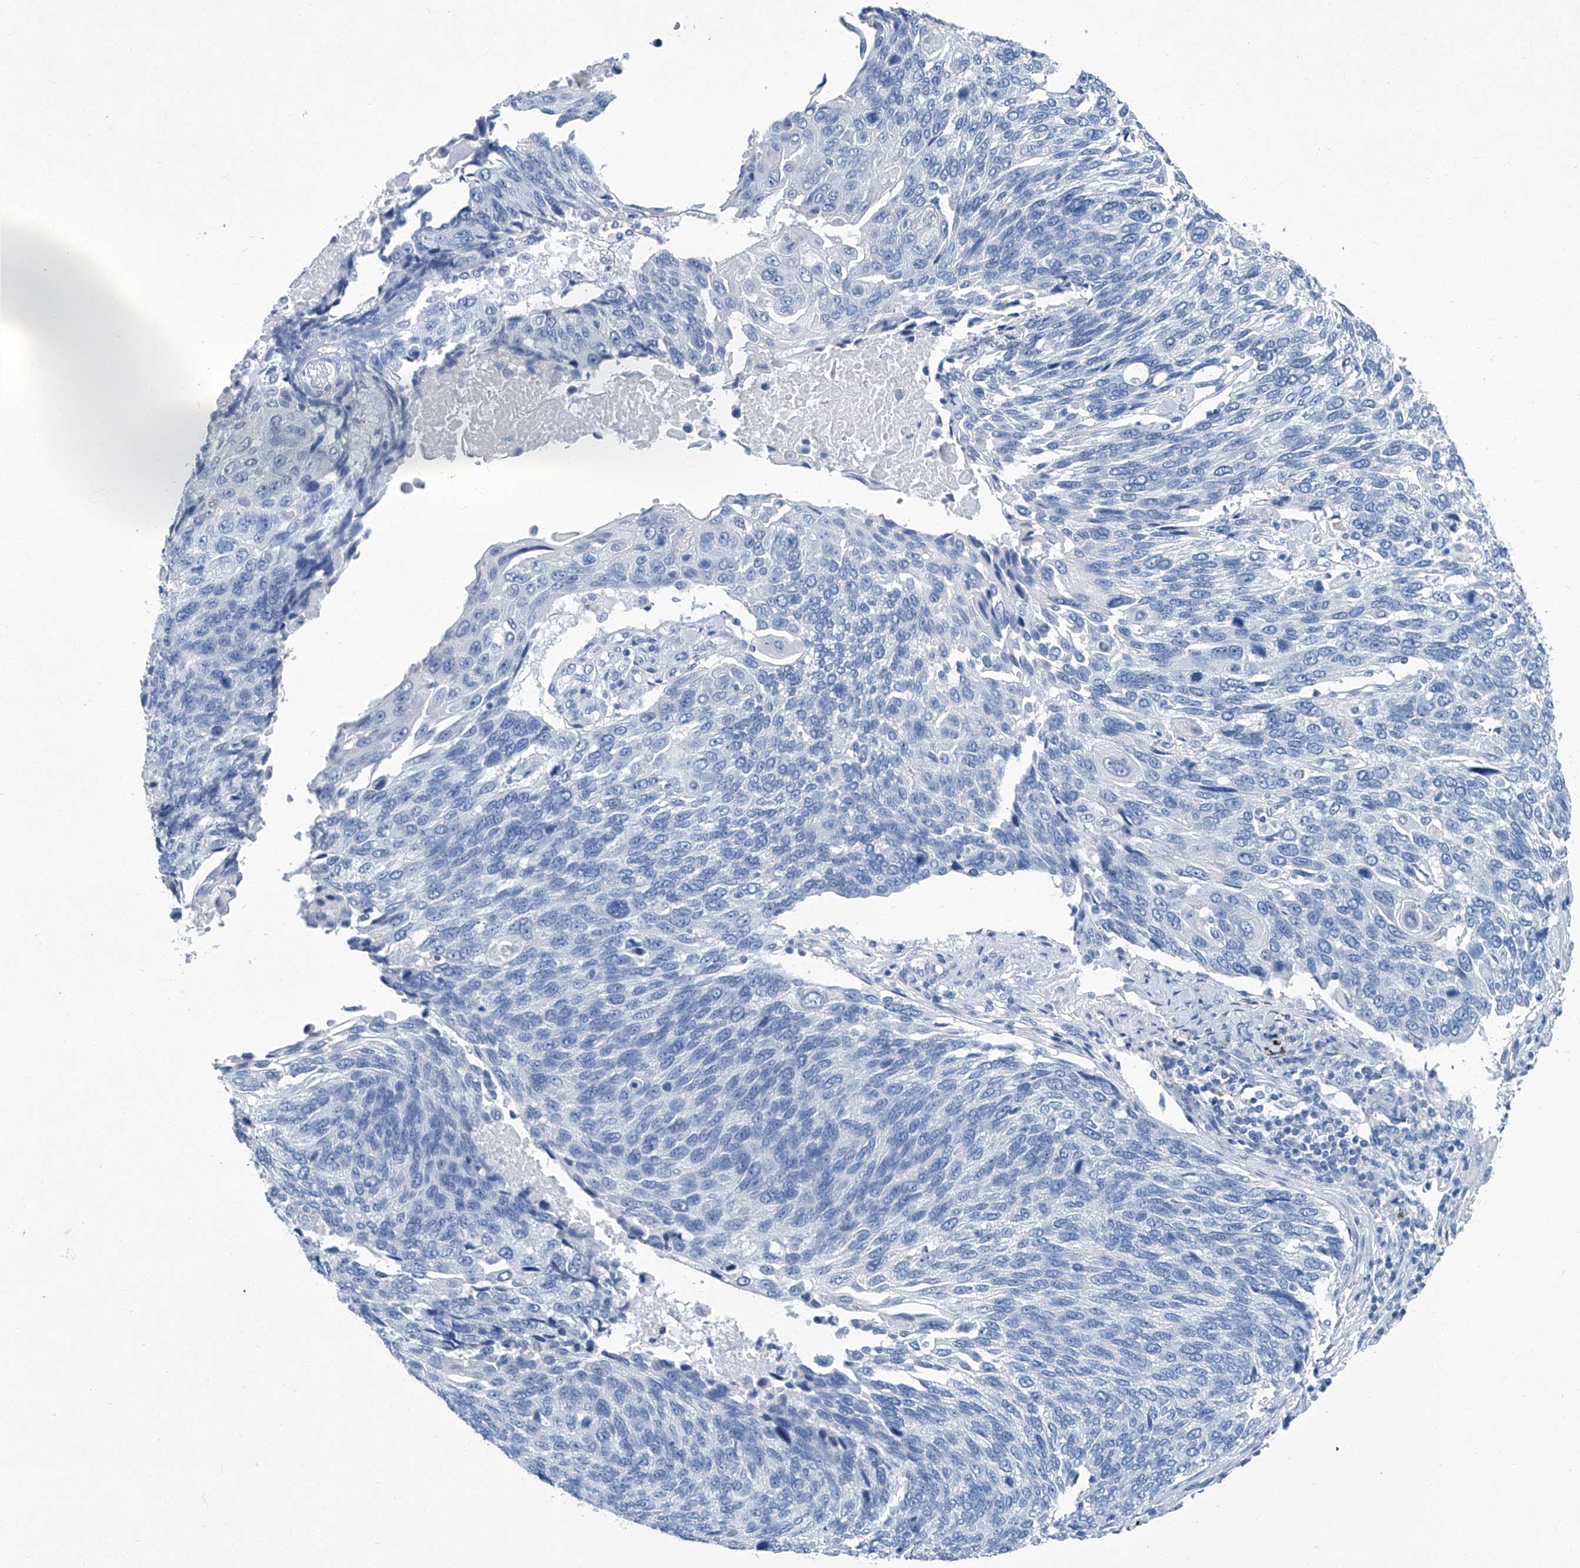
{"staining": {"intensity": "negative", "quantity": "none", "location": "none"}, "tissue": "lung cancer", "cell_type": "Tumor cells", "image_type": "cancer", "snomed": [{"axis": "morphology", "description": "Squamous cell carcinoma, NOS"}, {"axis": "topography", "description": "Lung"}], "caption": "Human squamous cell carcinoma (lung) stained for a protein using immunohistochemistry shows no expression in tumor cells.", "gene": "CYP2A7", "patient": {"sex": "male", "age": 66}}